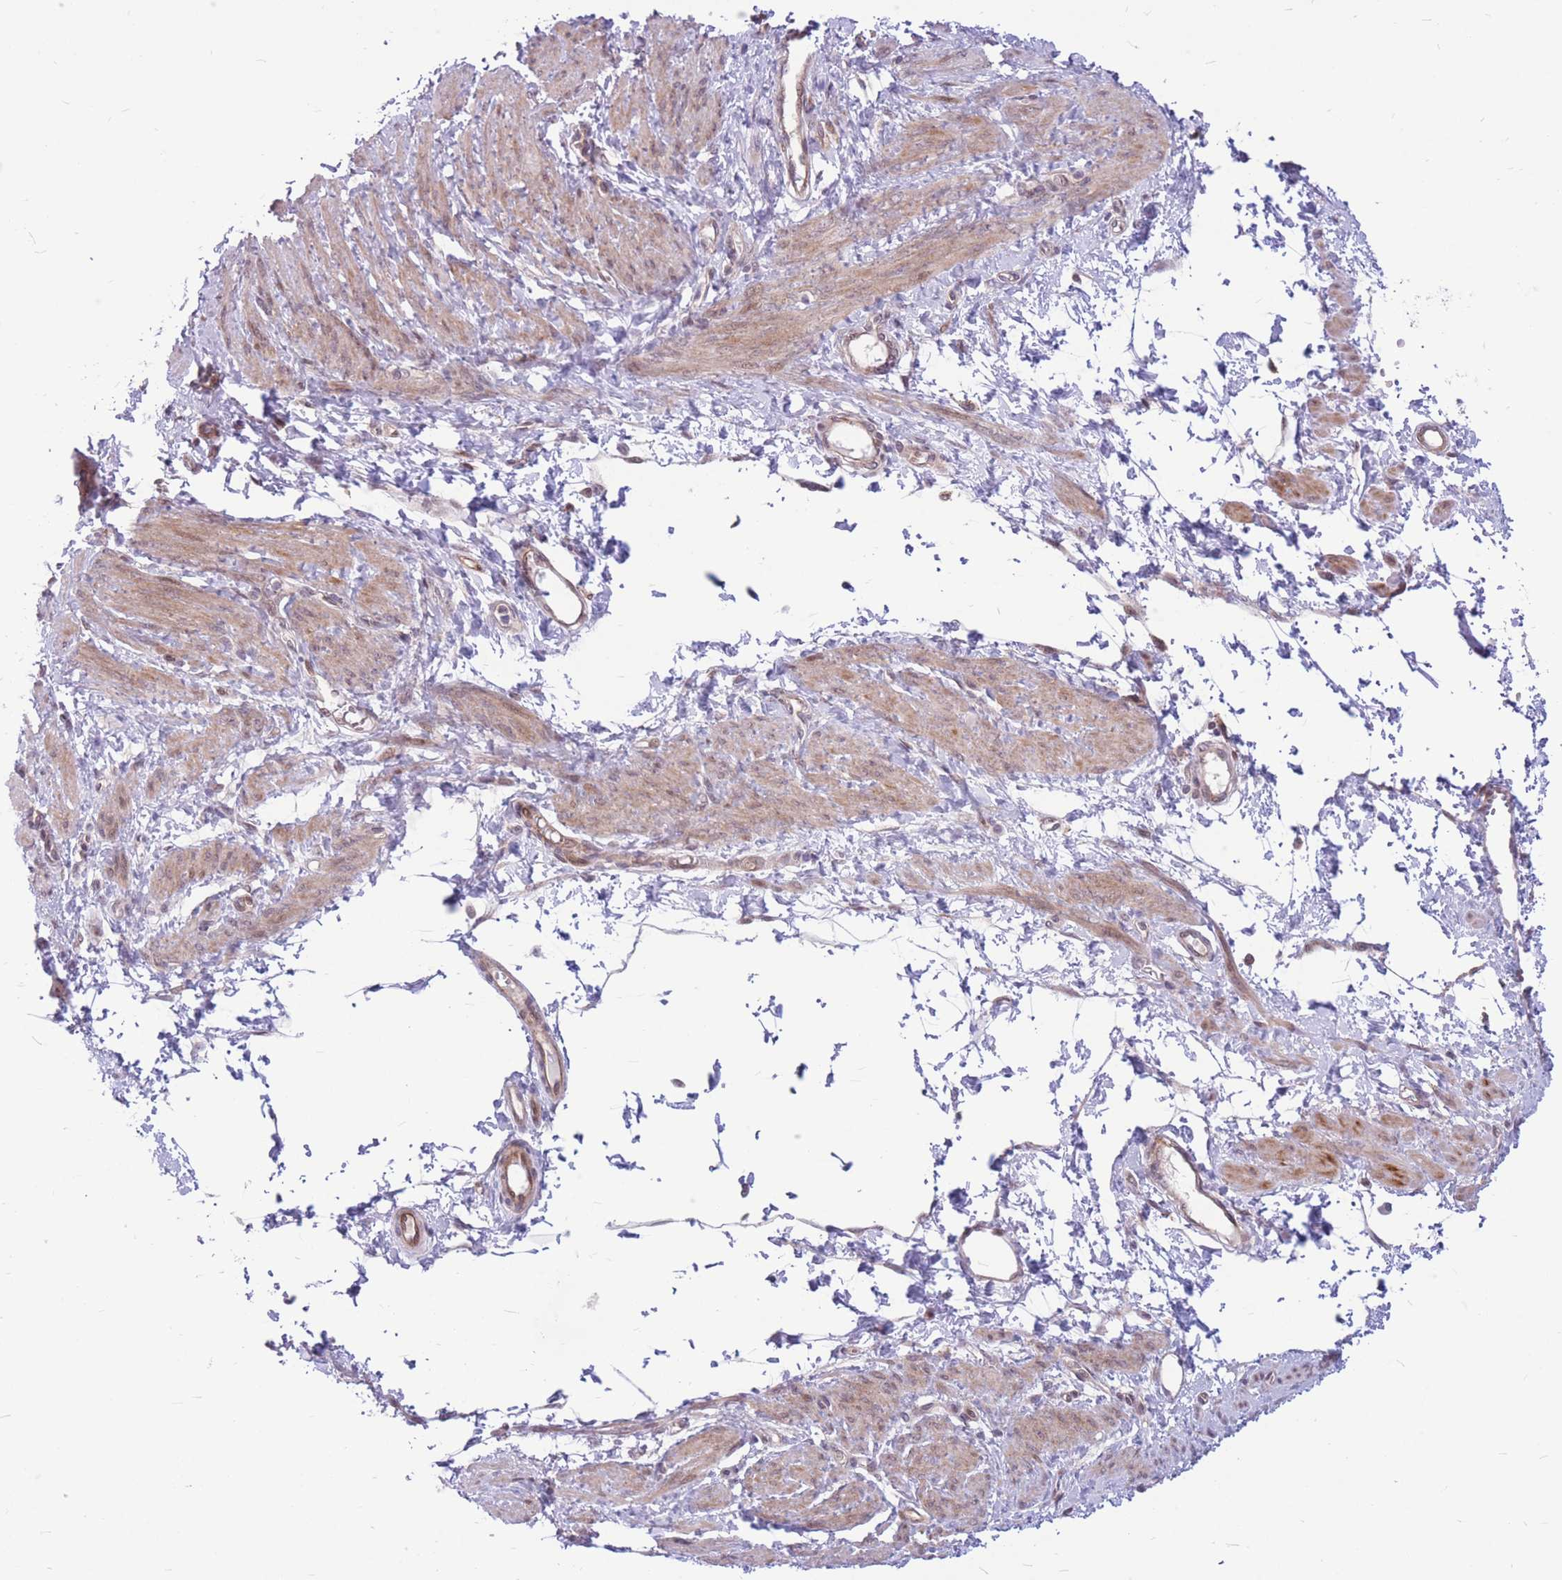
{"staining": {"intensity": "weak", "quantity": "25%-75%", "location": "cytoplasmic/membranous,nuclear"}, "tissue": "smooth muscle", "cell_type": "Smooth muscle cells", "image_type": "normal", "snomed": [{"axis": "morphology", "description": "Normal tissue, NOS"}, {"axis": "topography", "description": "Smooth muscle"}, {"axis": "topography", "description": "Uterus"}], "caption": "Protein expression analysis of normal smooth muscle exhibits weak cytoplasmic/membranous,nuclear expression in approximately 25%-75% of smooth muscle cells. The staining was performed using DAB (3,3'-diaminobenzidine), with brown indicating positive protein expression. Nuclei are stained blue with hematoxylin.", "gene": "TCF20", "patient": {"sex": "female", "age": 39}}